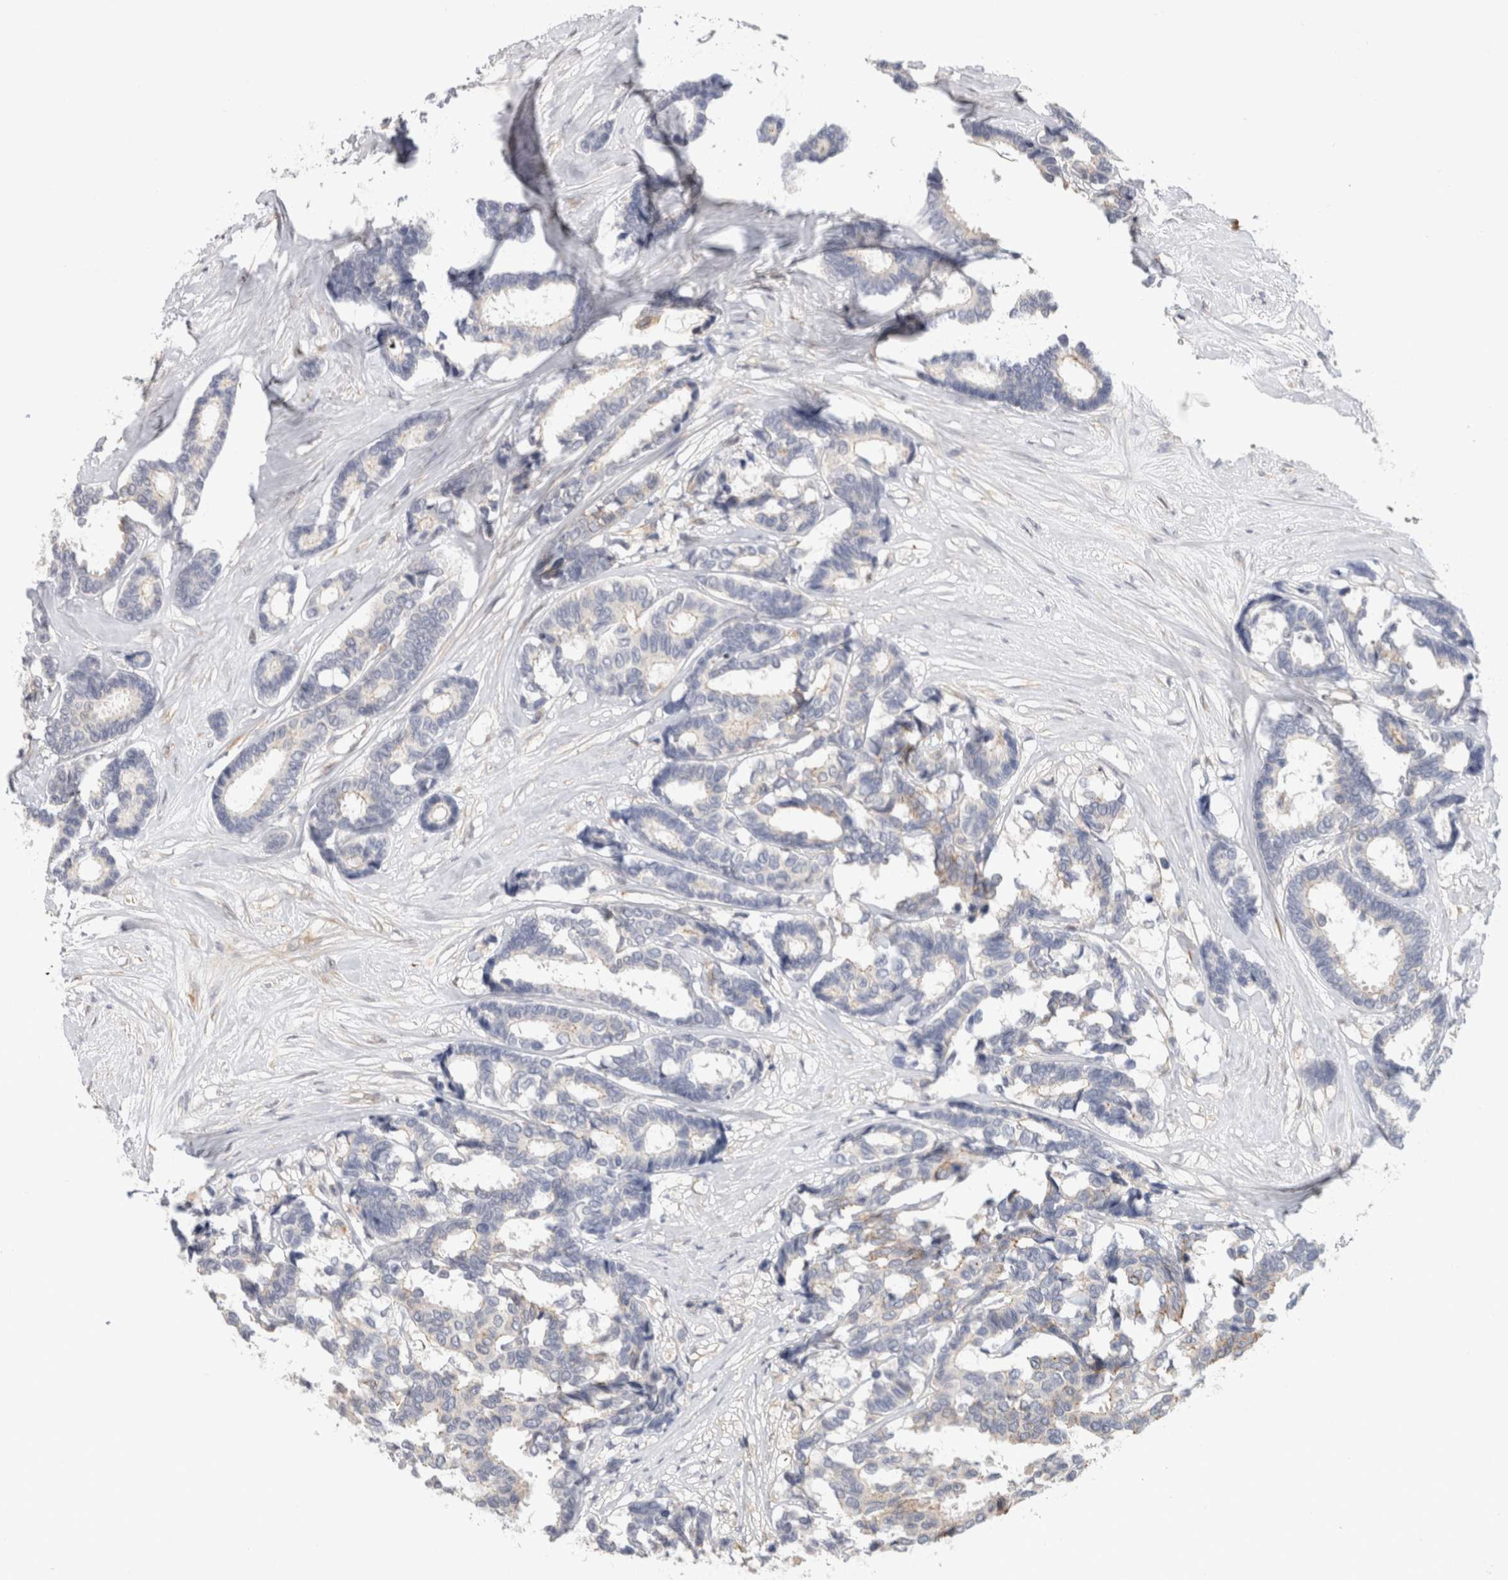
{"staining": {"intensity": "negative", "quantity": "none", "location": "none"}, "tissue": "breast cancer", "cell_type": "Tumor cells", "image_type": "cancer", "snomed": [{"axis": "morphology", "description": "Duct carcinoma"}, {"axis": "topography", "description": "Breast"}], "caption": "This is an immunohistochemistry micrograph of human infiltrating ductal carcinoma (breast). There is no positivity in tumor cells.", "gene": "APOL2", "patient": {"sex": "female", "age": 87}}